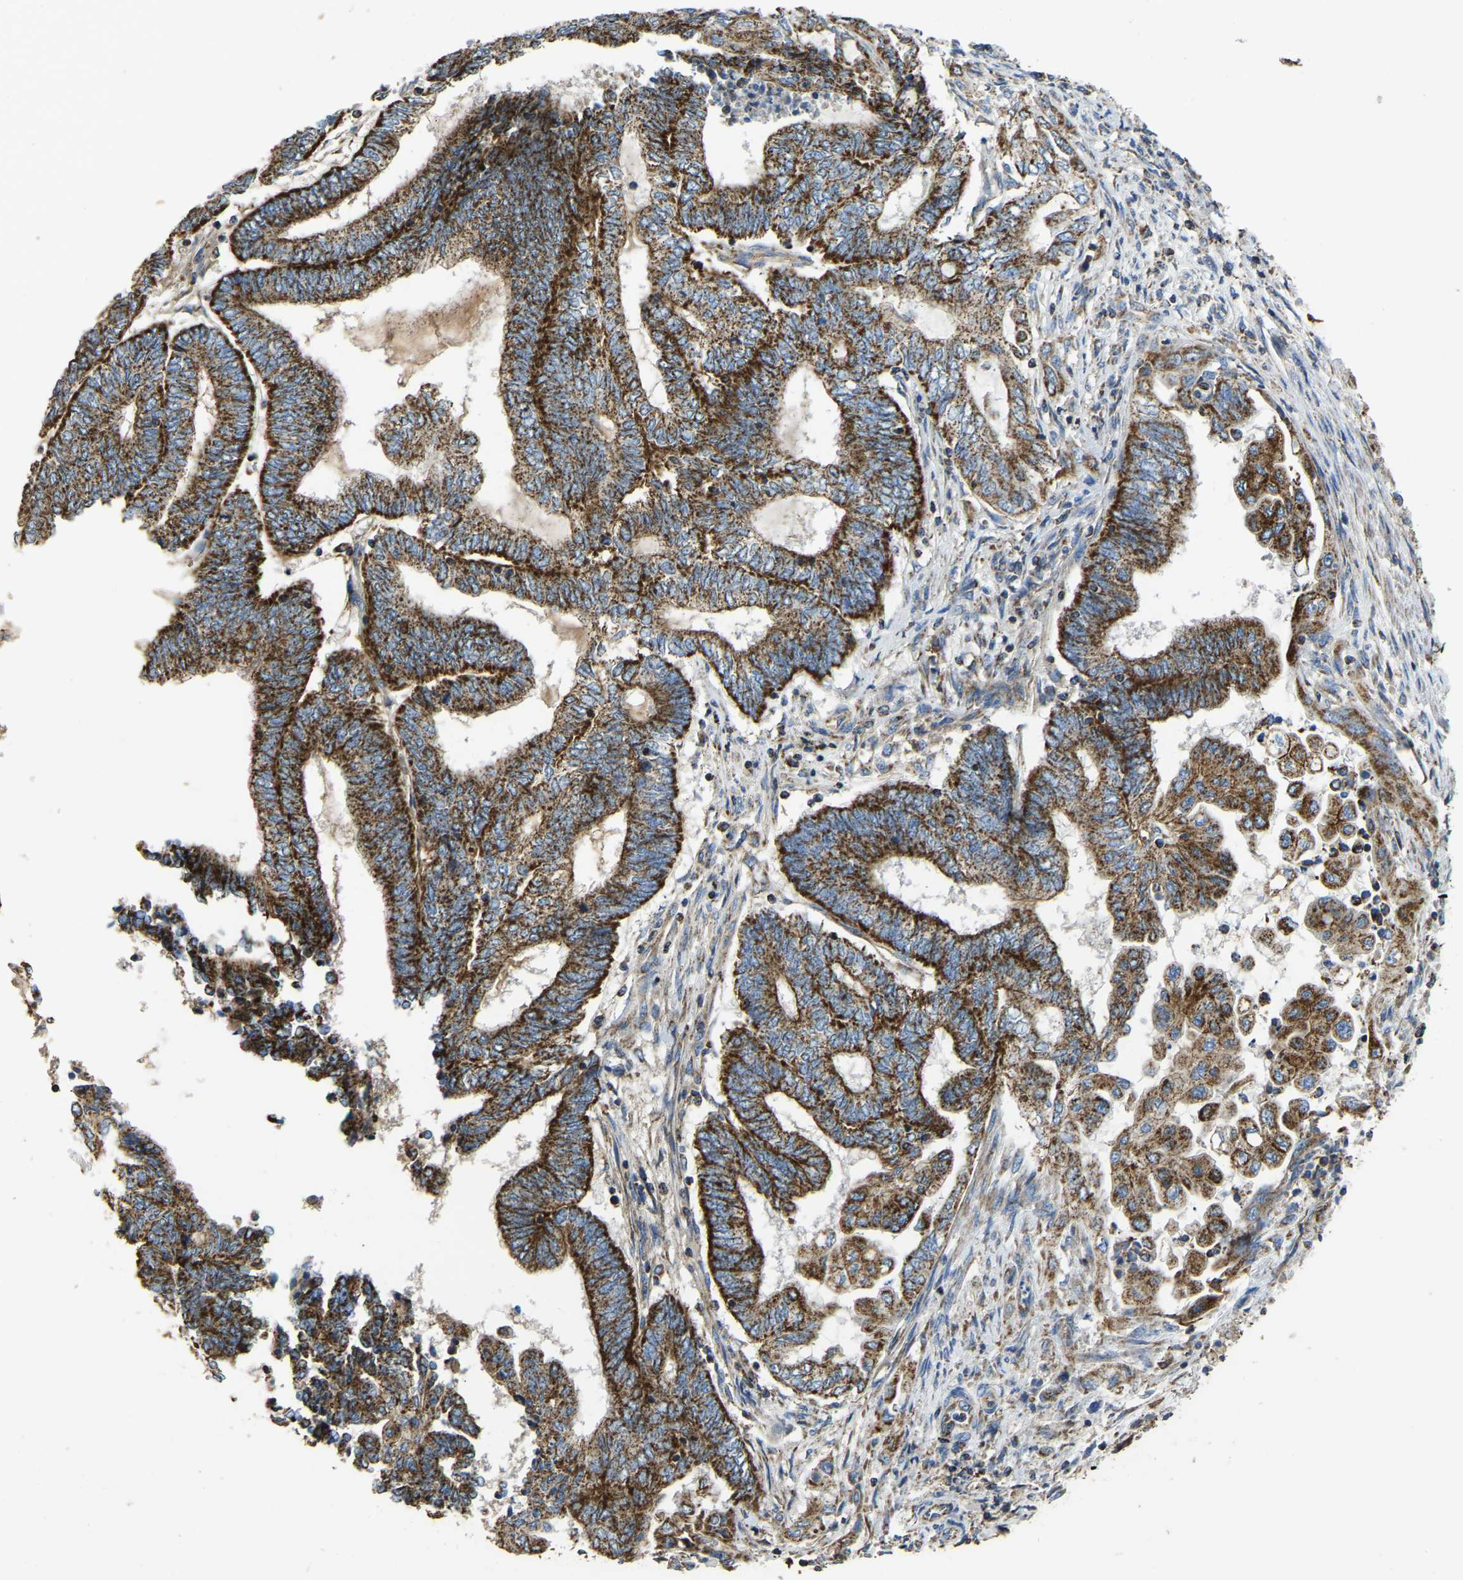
{"staining": {"intensity": "strong", "quantity": ">75%", "location": "cytoplasmic/membranous"}, "tissue": "endometrial cancer", "cell_type": "Tumor cells", "image_type": "cancer", "snomed": [{"axis": "morphology", "description": "Adenocarcinoma, NOS"}, {"axis": "topography", "description": "Uterus"}, {"axis": "topography", "description": "Endometrium"}], "caption": "Protein staining exhibits strong cytoplasmic/membranous expression in about >75% of tumor cells in endometrial cancer (adenocarcinoma).", "gene": "ETFA", "patient": {"sex": "female", "age": 70}}